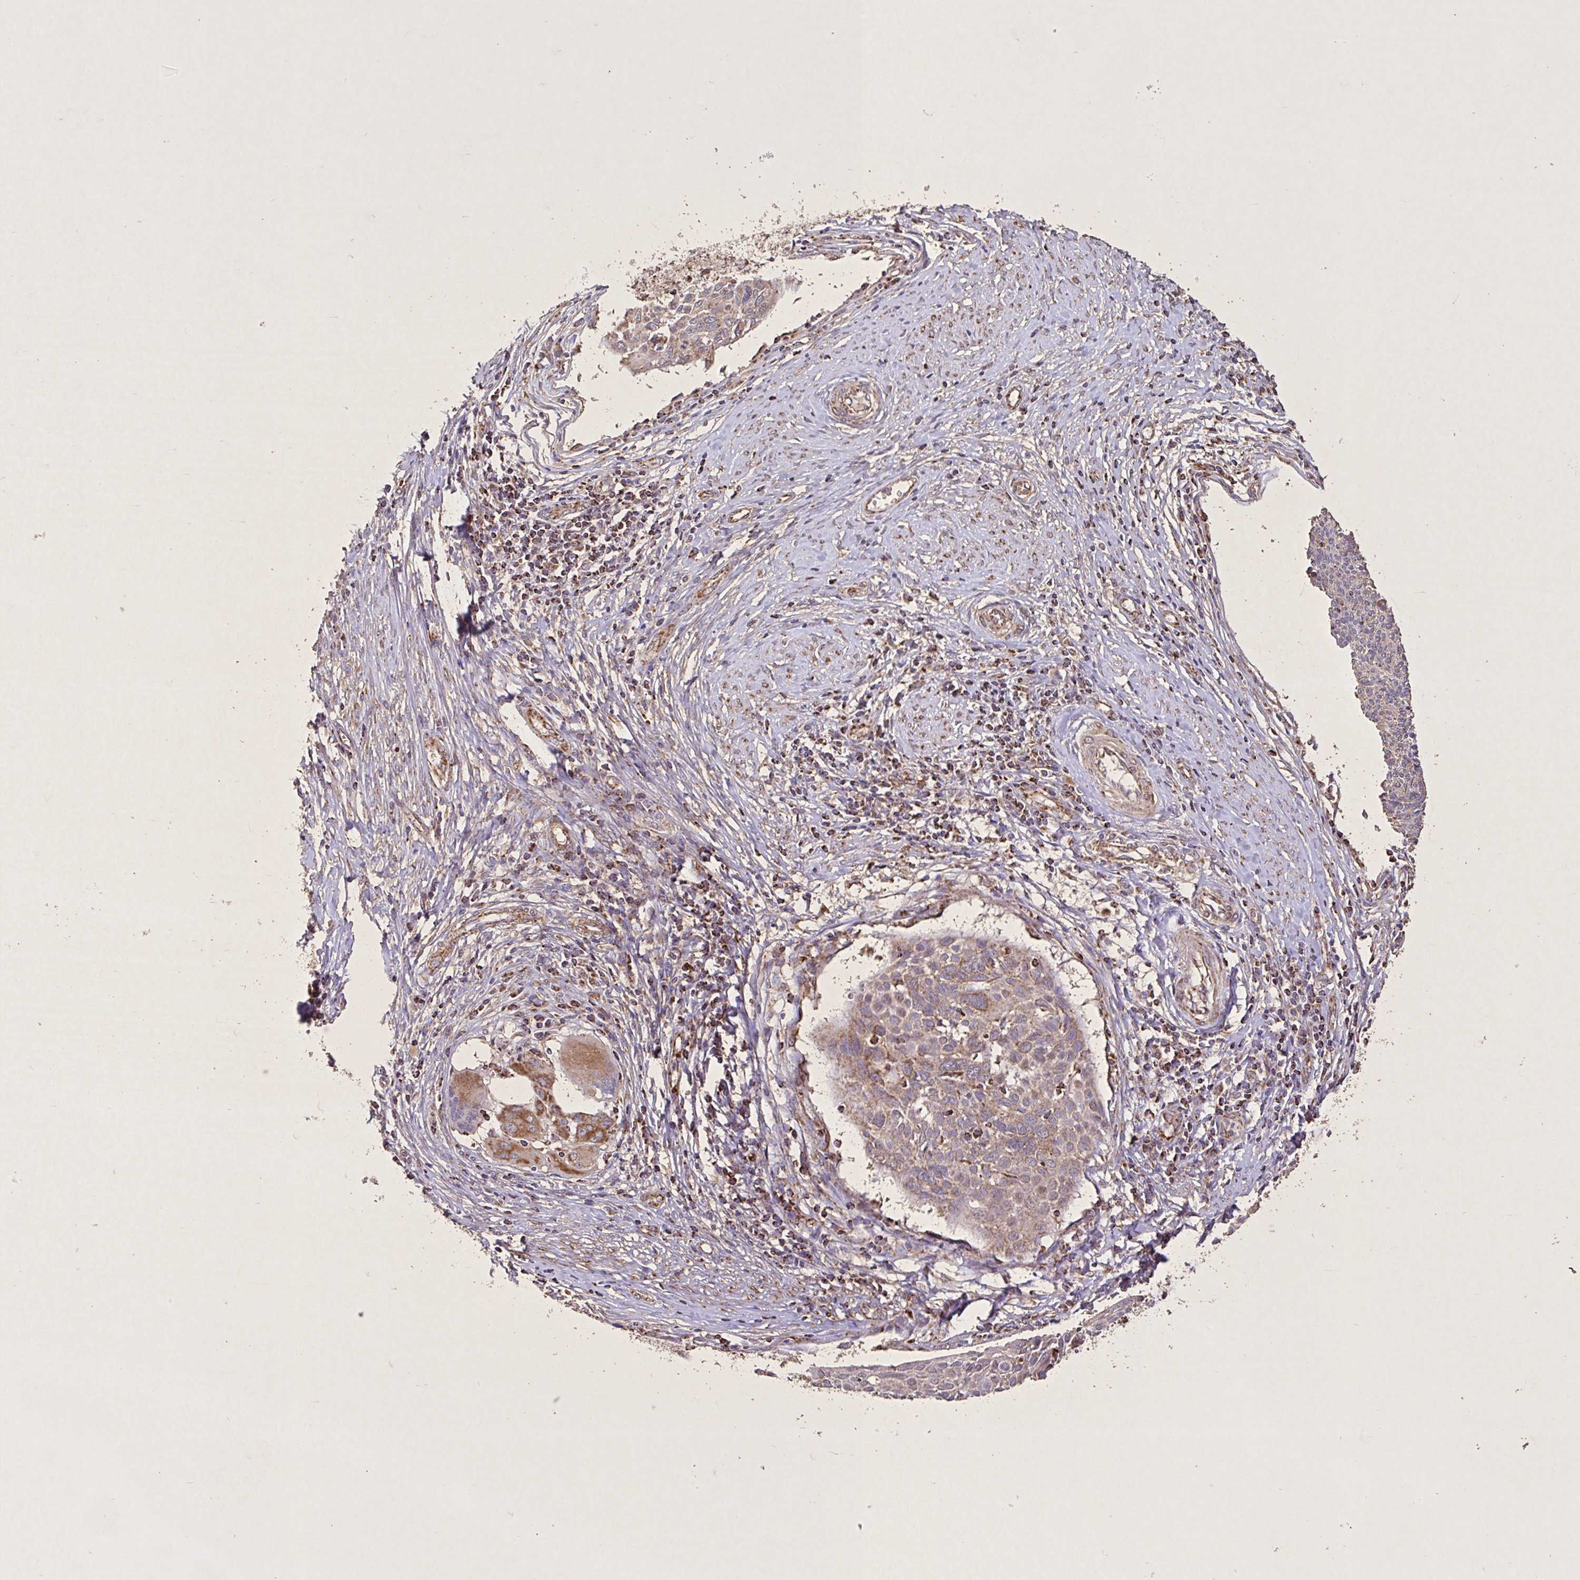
{"staining": {"intensity": "weak", "quantity": ">75%", "location": "cytoplasmic/membranous"}, "tissue": "cervical cancer", "cell_type": "Tumor cells", "image_type": "cancer", "snomed": [{"axis": "morphology", "description": "Squamous cell carcinoma, NOS"}, {"axis": "topography", "description": "Cervix"}], "caption": "Weak cytoplasmic/membranous expression for a protein is present in about >75% of tumor cells of cervical cancer (squamous cell carcinoma) using IHC.", "gene": "AGK", "patient": {"sex": "female", "age": 49}}